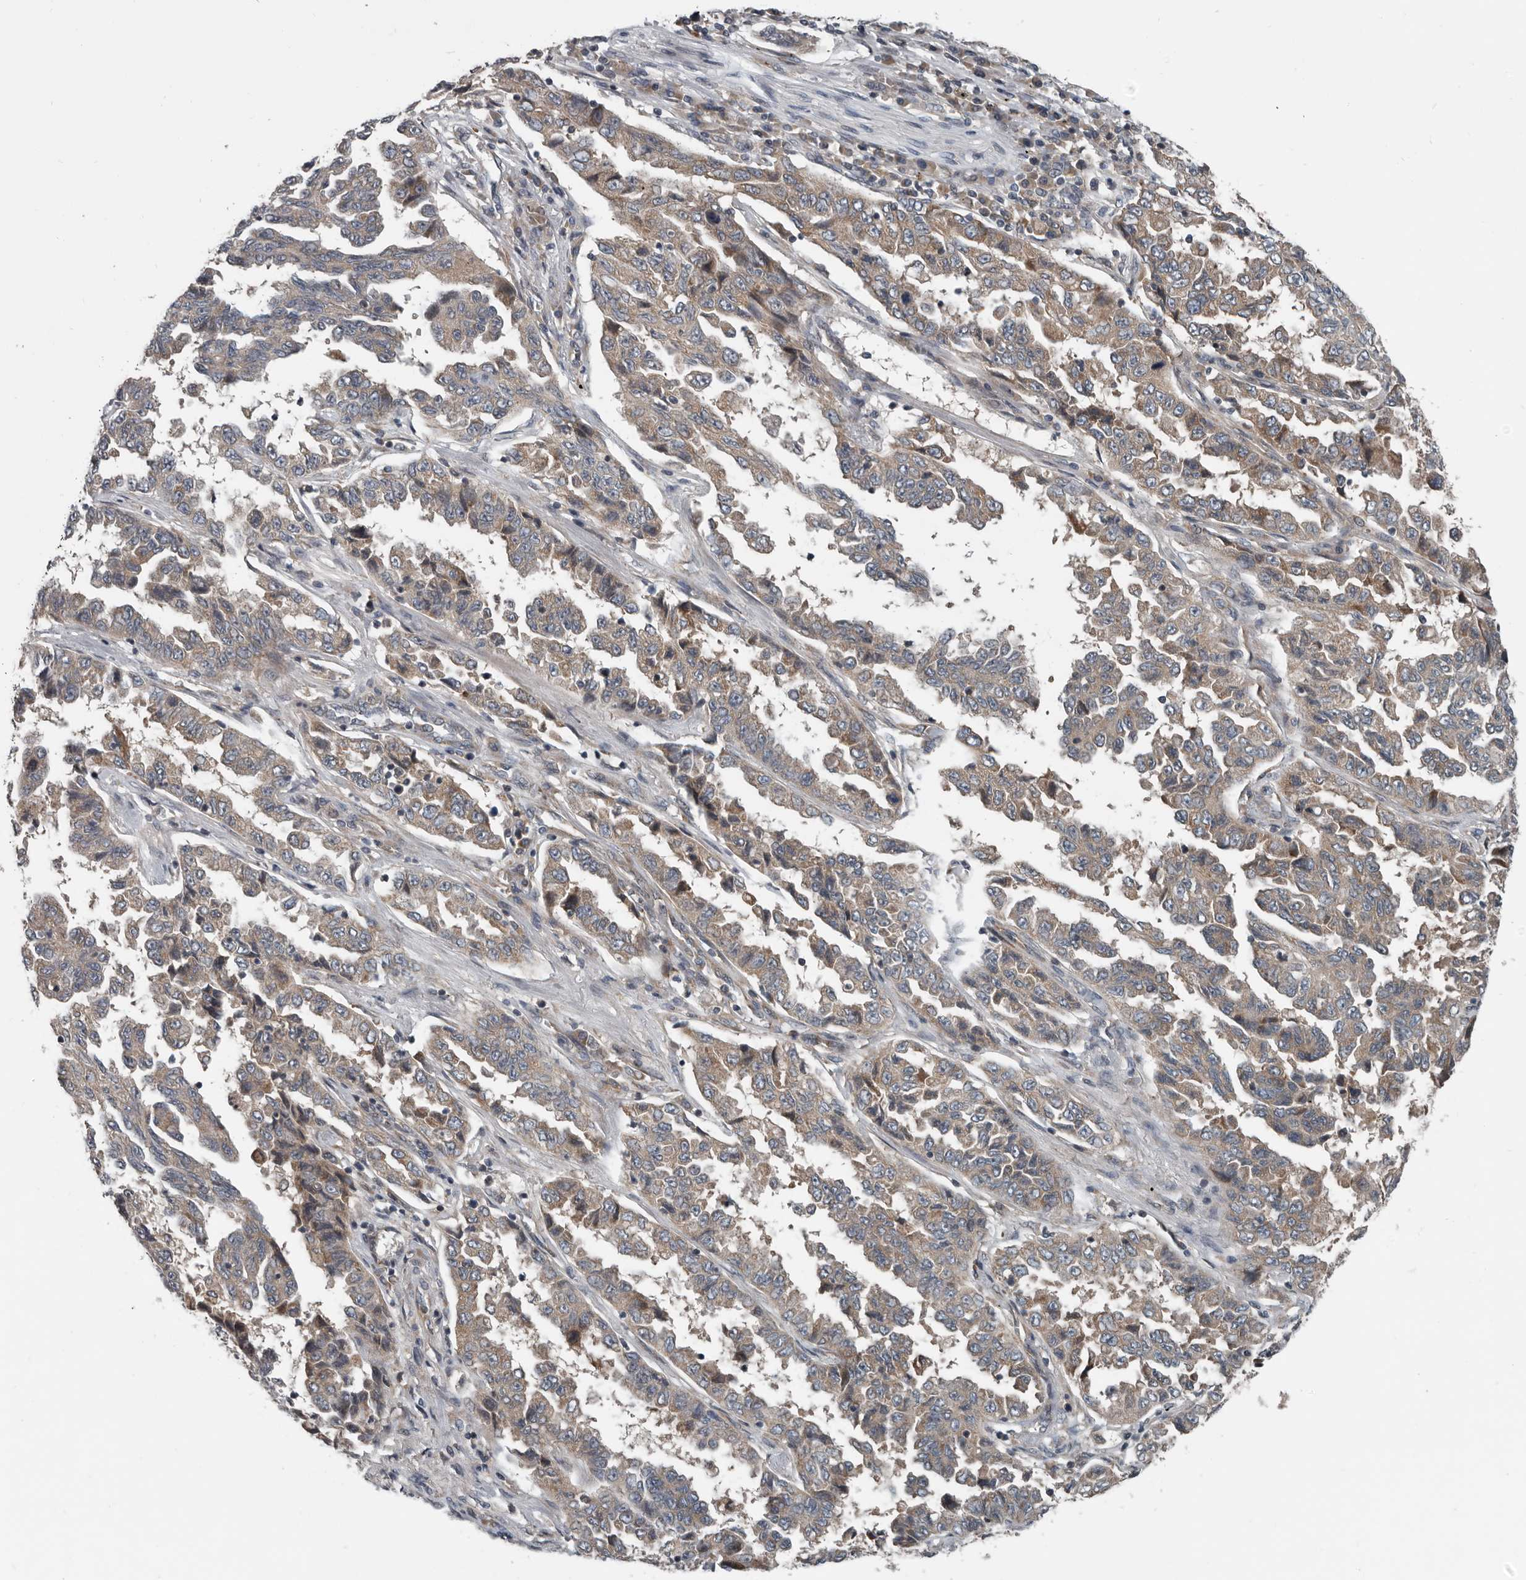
{"staining": {"intensity": "moderate", "quantity": "25%-75%", "location": "cytoplasmic/membranous"}, "tissue": "lung cancer", "cell_type": "Tumor cells", "image_type": "cancer", "snomed": [{"axis": "morphology", "description": "Adenocarcinoma, NOS"}, {"axis": "topography", "description": "Lung"}], "caption": "Moderate cytoplasmic/membranous positivity for a protein is present in approximately 25%-75% of tumor cells of adenocarcinoma (lung) using immunohistochemistry (IHC).", "gene": "TMEM199", "patient": {"sex": "female", "age": 51}}